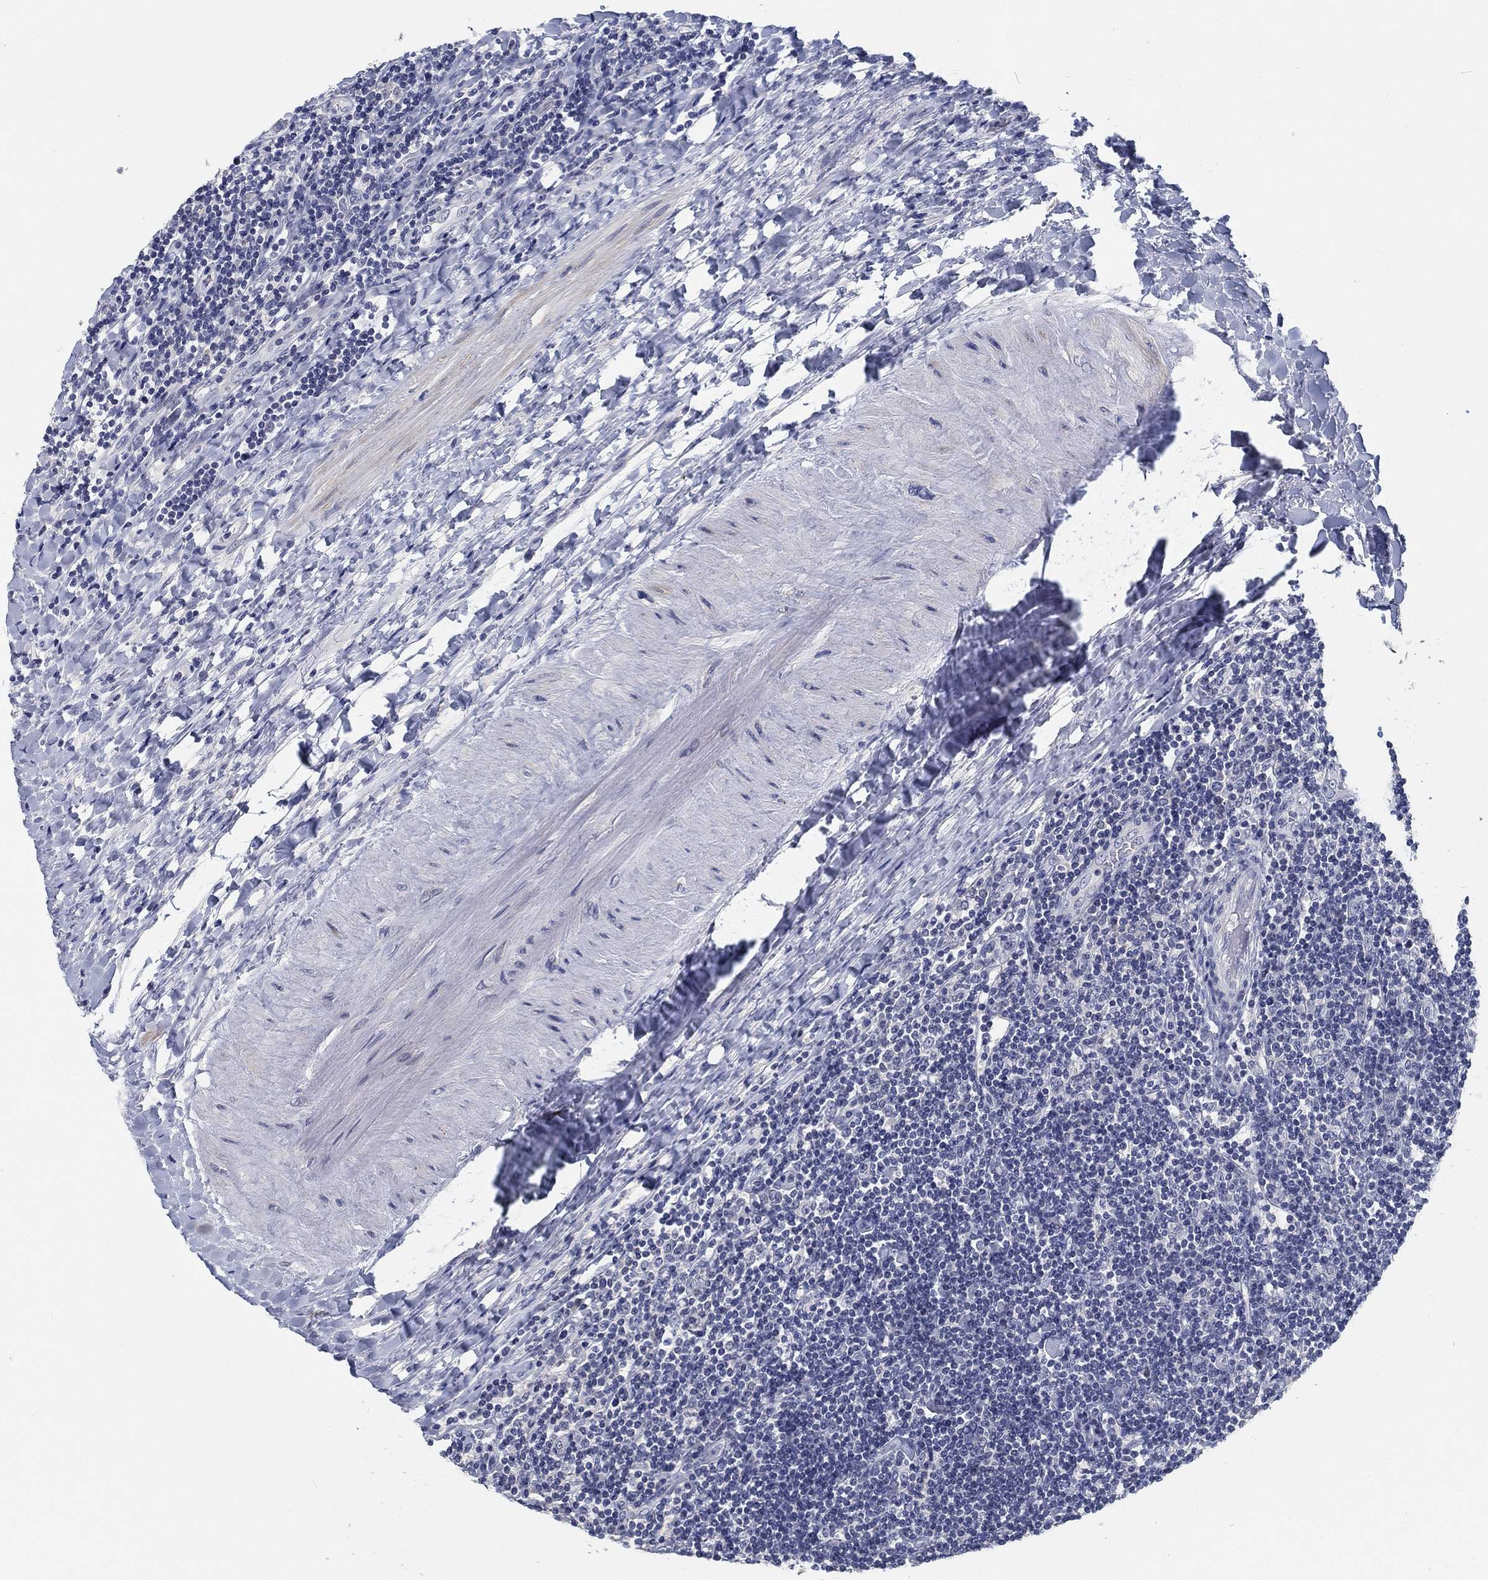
{"staining": {"intensity": "negative", "quantity": "none", "location": "none"}, "tissue": "lymphoma", "cell_type": "Tumor cells", "image_type": "cancer", "snomed": [{"axis": "morphology", "description": "Hodgkin's disease, NOS"}, {"axis": "topography", "description": "Lymph node"}], "caption": "This is a histopathology image of immunohistochemistry (IHC) staining of lymphoma, which shows no positivity in tumor cells.", "gene": "CLUL1", "patient": {"sex": "male", "age": 40}}